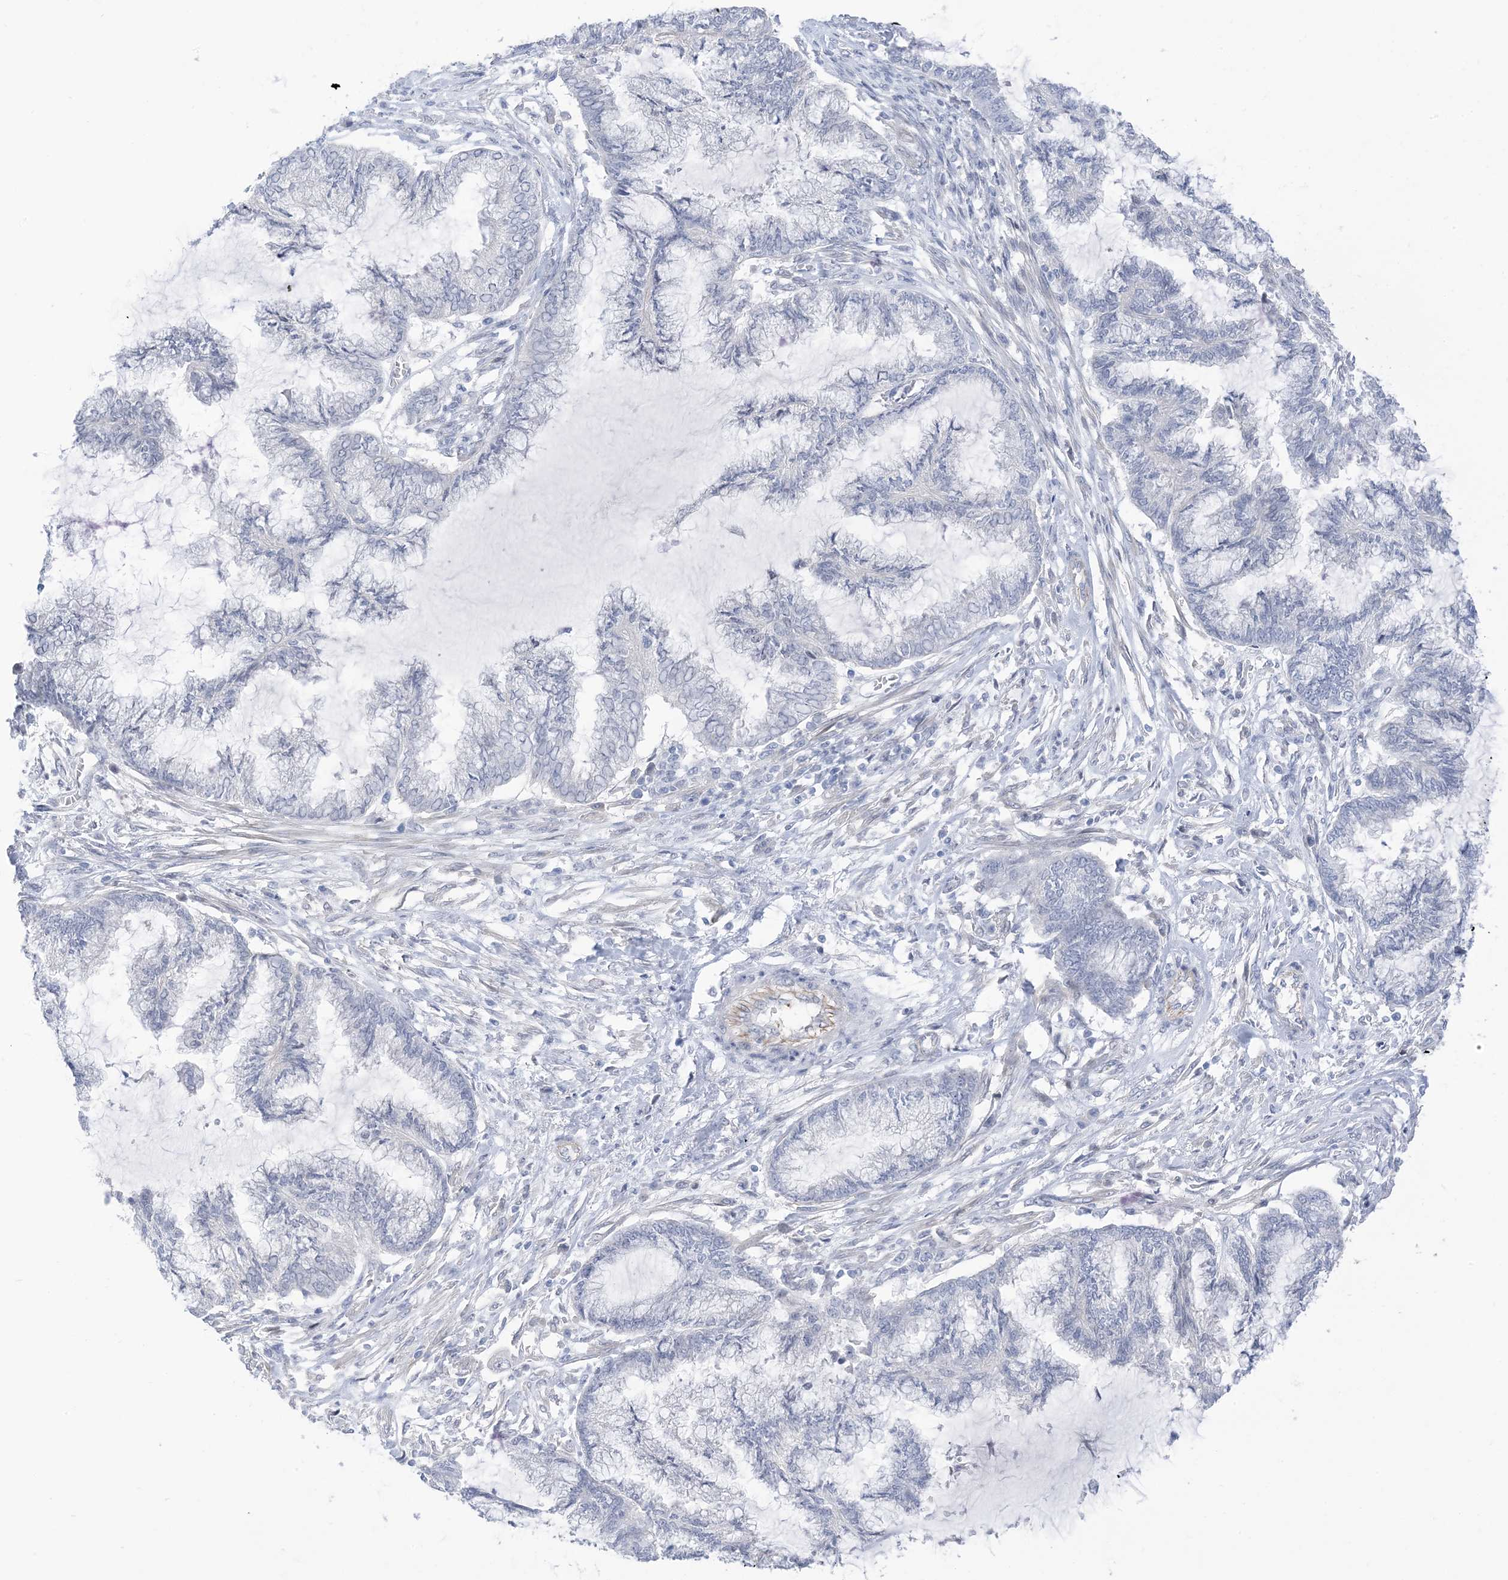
{"staining": {"intensity": "negative", "quantity": "none", "location": "none"}, "tissue": "endometrial cancer", "cell_type": "Tumor cells", "image_type": "cancer", "snomed": [{"axis": "morphology", "description": "Adenocarcinoma, NOS"}, {"axis": "topography", "description": "Endometrium"}], "caption": "DAB (3,3'-diaminobenzidine) immunohistochemical staining of endometrial cancer (adenocarcinoma) reveals no significant expression in tumor cells.", "gene": "IL36B", "patient": {"sex": "female", "age": 86}}